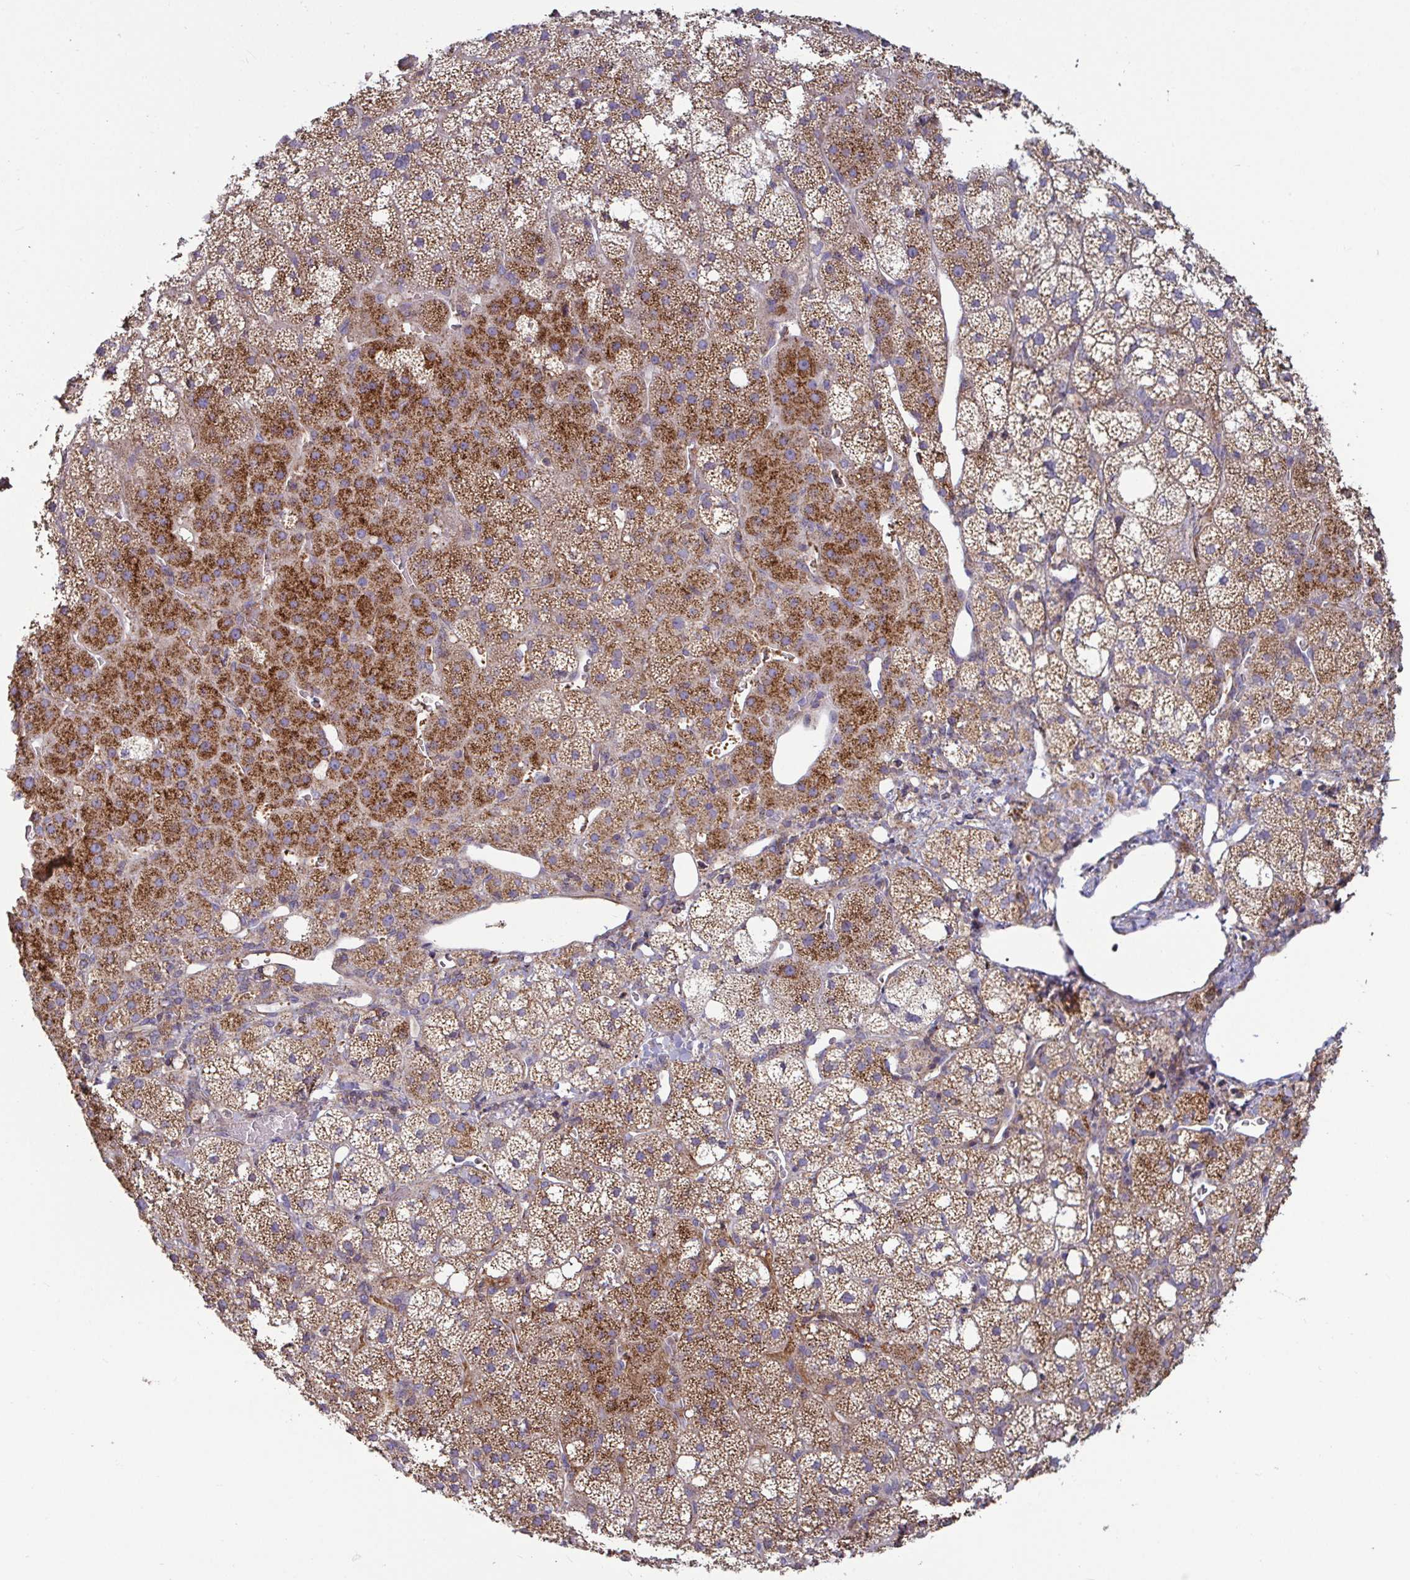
{"staining": {"intensity": "strong", "quantity": "25%-75%", "location": "cytoplasmic/membranous"}, "tissue": "adrenal gland", "cell_type": "Glandular cells", "image_type": "normal", "snomed": [{"axis": "morphology", "description": "Normal tissue, NOS"}, {"axis": "topography", "description": "Adrenal gland"}], "caption": "Strong cytoplasmic/membranous positivity for a protein is appreciated in approximately 25%-75% of glandular cells of benign adrenal gland using immunohistochemistry (IHC).", "gene": "SPRY1", "patient": {"sex": "male", "age": 53}}